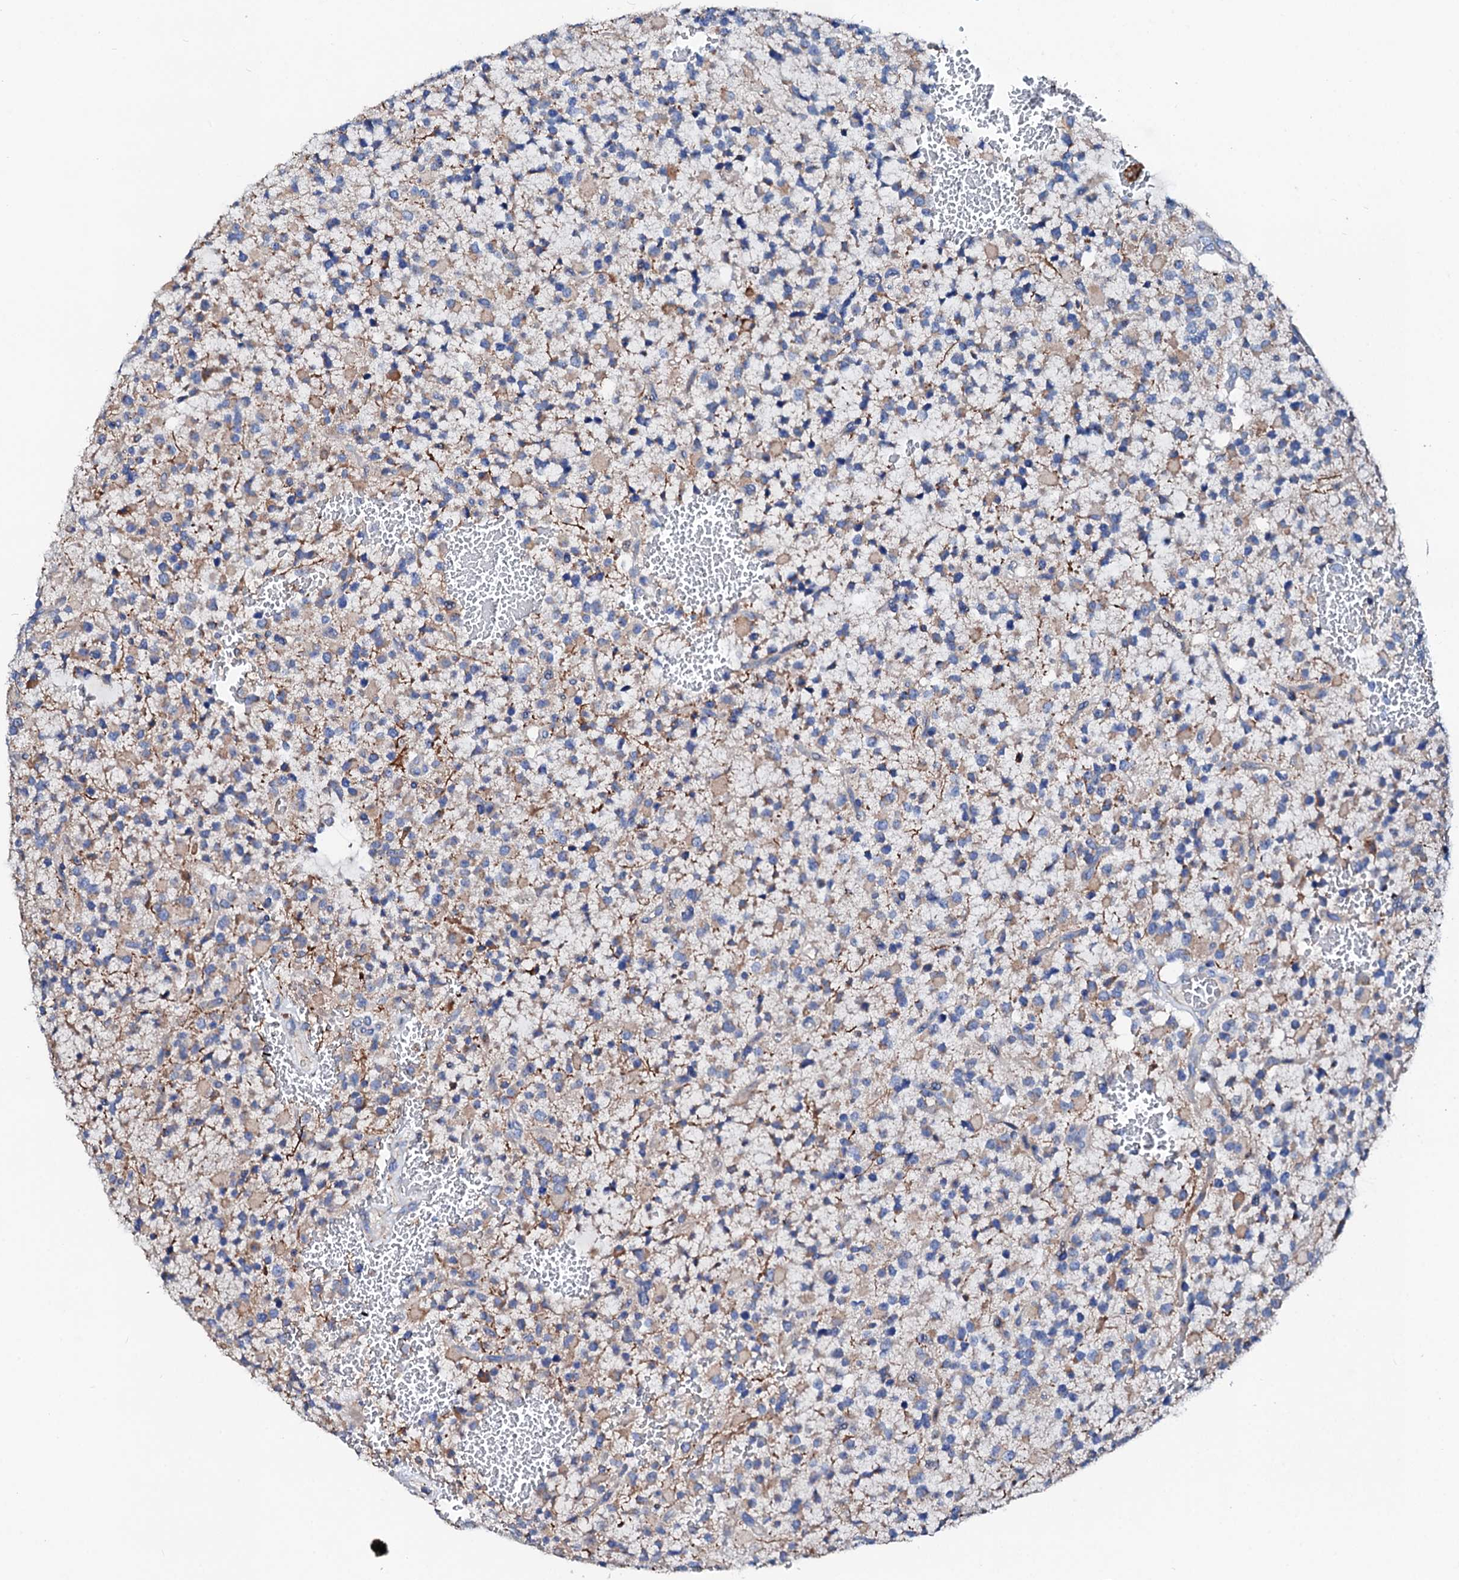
{"staining": {"intensity": "moderate", "quantity": "<25%", "location": "cytoplasmic/membranous"}, "tissue": "glioma", "cell_type": "Tumor cells", "image_type": "cancer", "snomed": [{"axis": "morphology", "description": "Glioma, malignant, High grade"}, {"axis": "topography", "description": "Brain"}], "caption": "The histopathology image demonstrates staining of glioma, revealing moderate cytoplasmic/membranous protein positivity (brown color) within tumor cells.", "gene": "SLC10A7", "patient": {"sex": "male", "age": 34}}